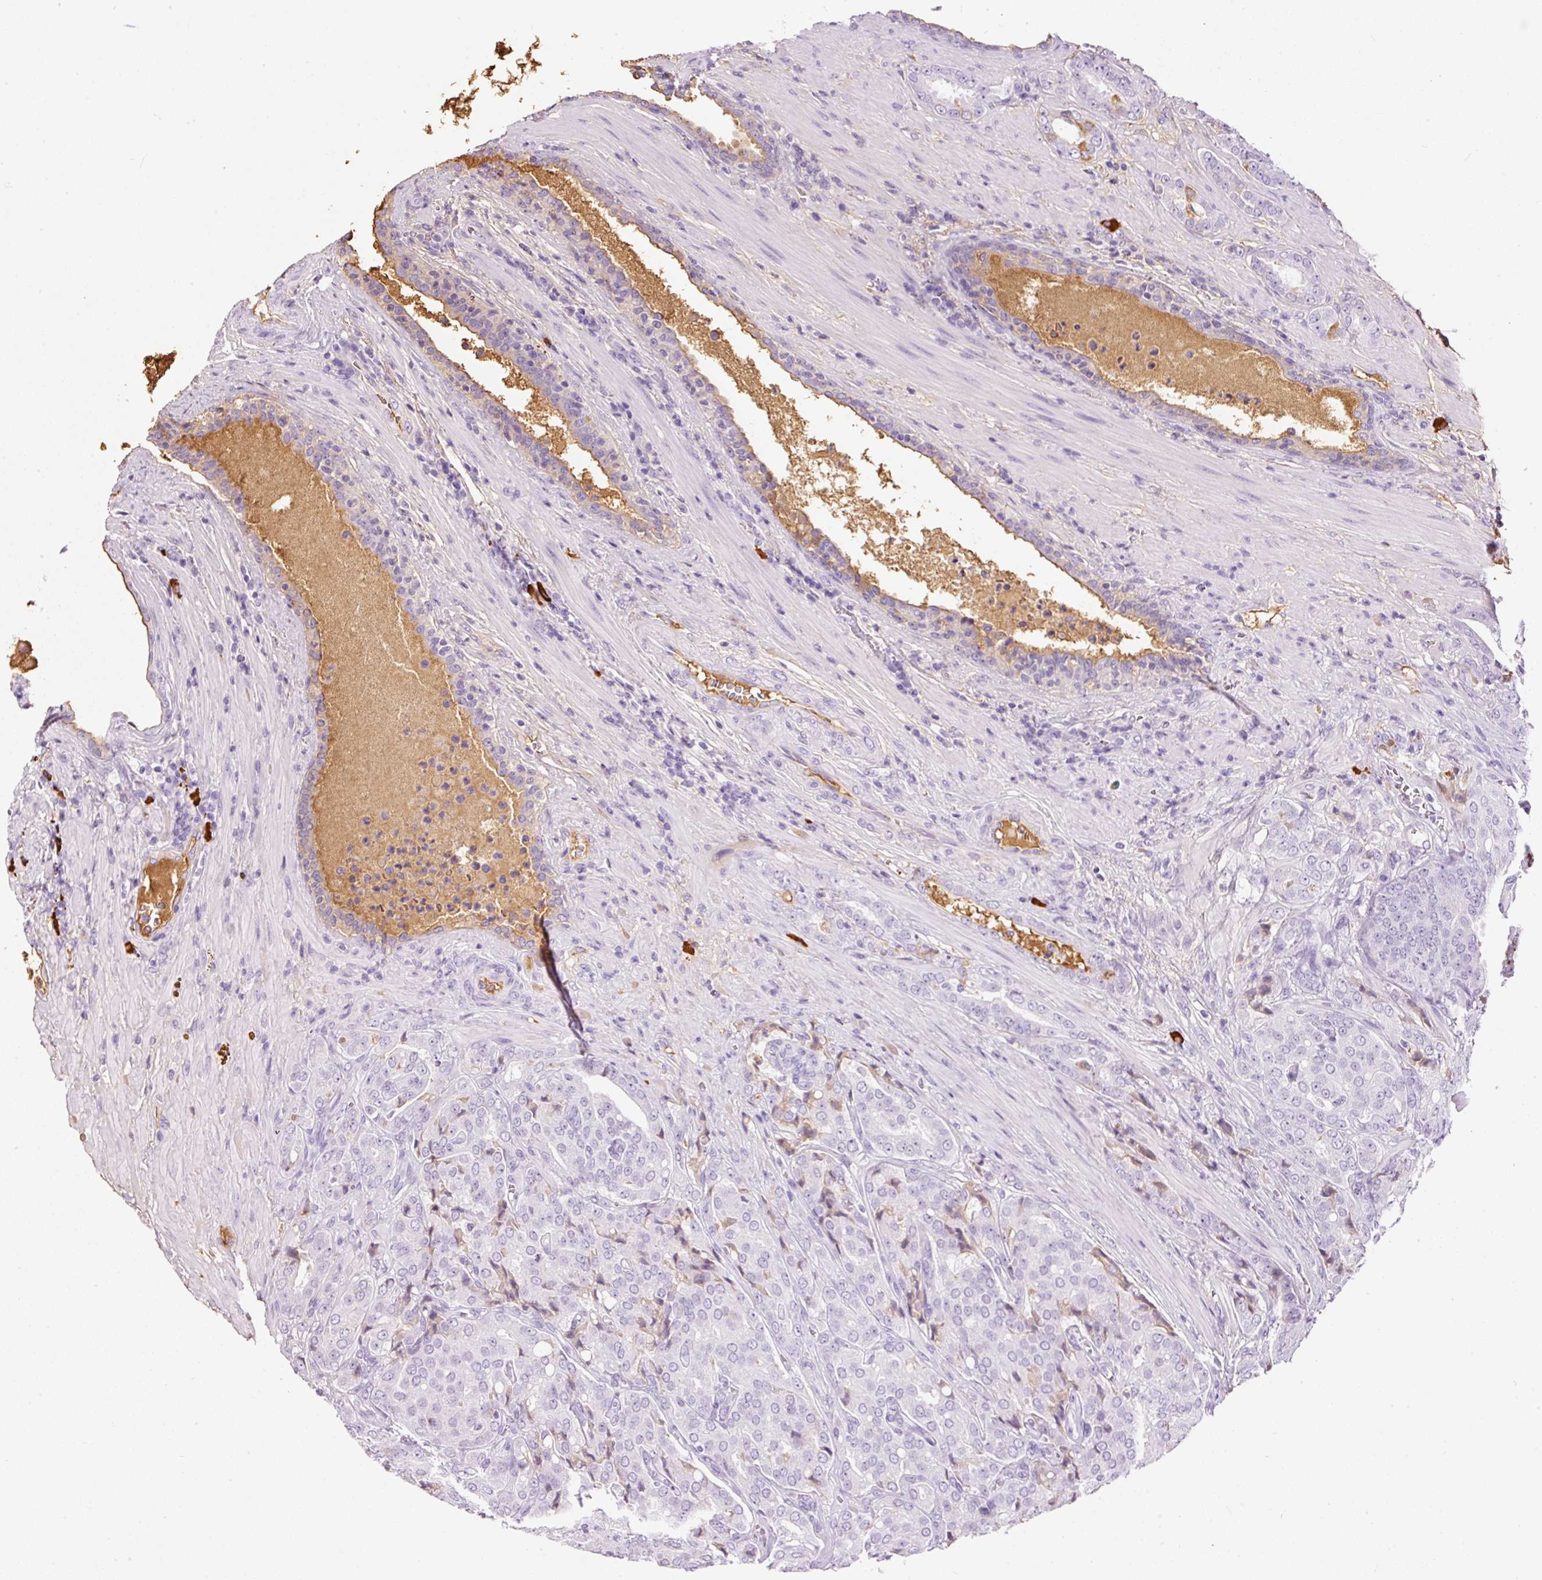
{"staining": {"intensity": "negative", "quantity": "none", "location": "none"}, "tissue": "prostate cancer", "cell_type": "Tumor cells", "image_type": "cancer", "snomed": [{"axis": "morphology", "description": "Adenocarcinoma, High grade"}, {"axis": "topography", "description": "Prostate"}], "caption": "This is an IHC image of human prostate cancer (high-grade adenocarcinoma). There is no staining in tumor cells.", "gene": "PRPF38B", "patient": {"sex": "male", "age": 68}}